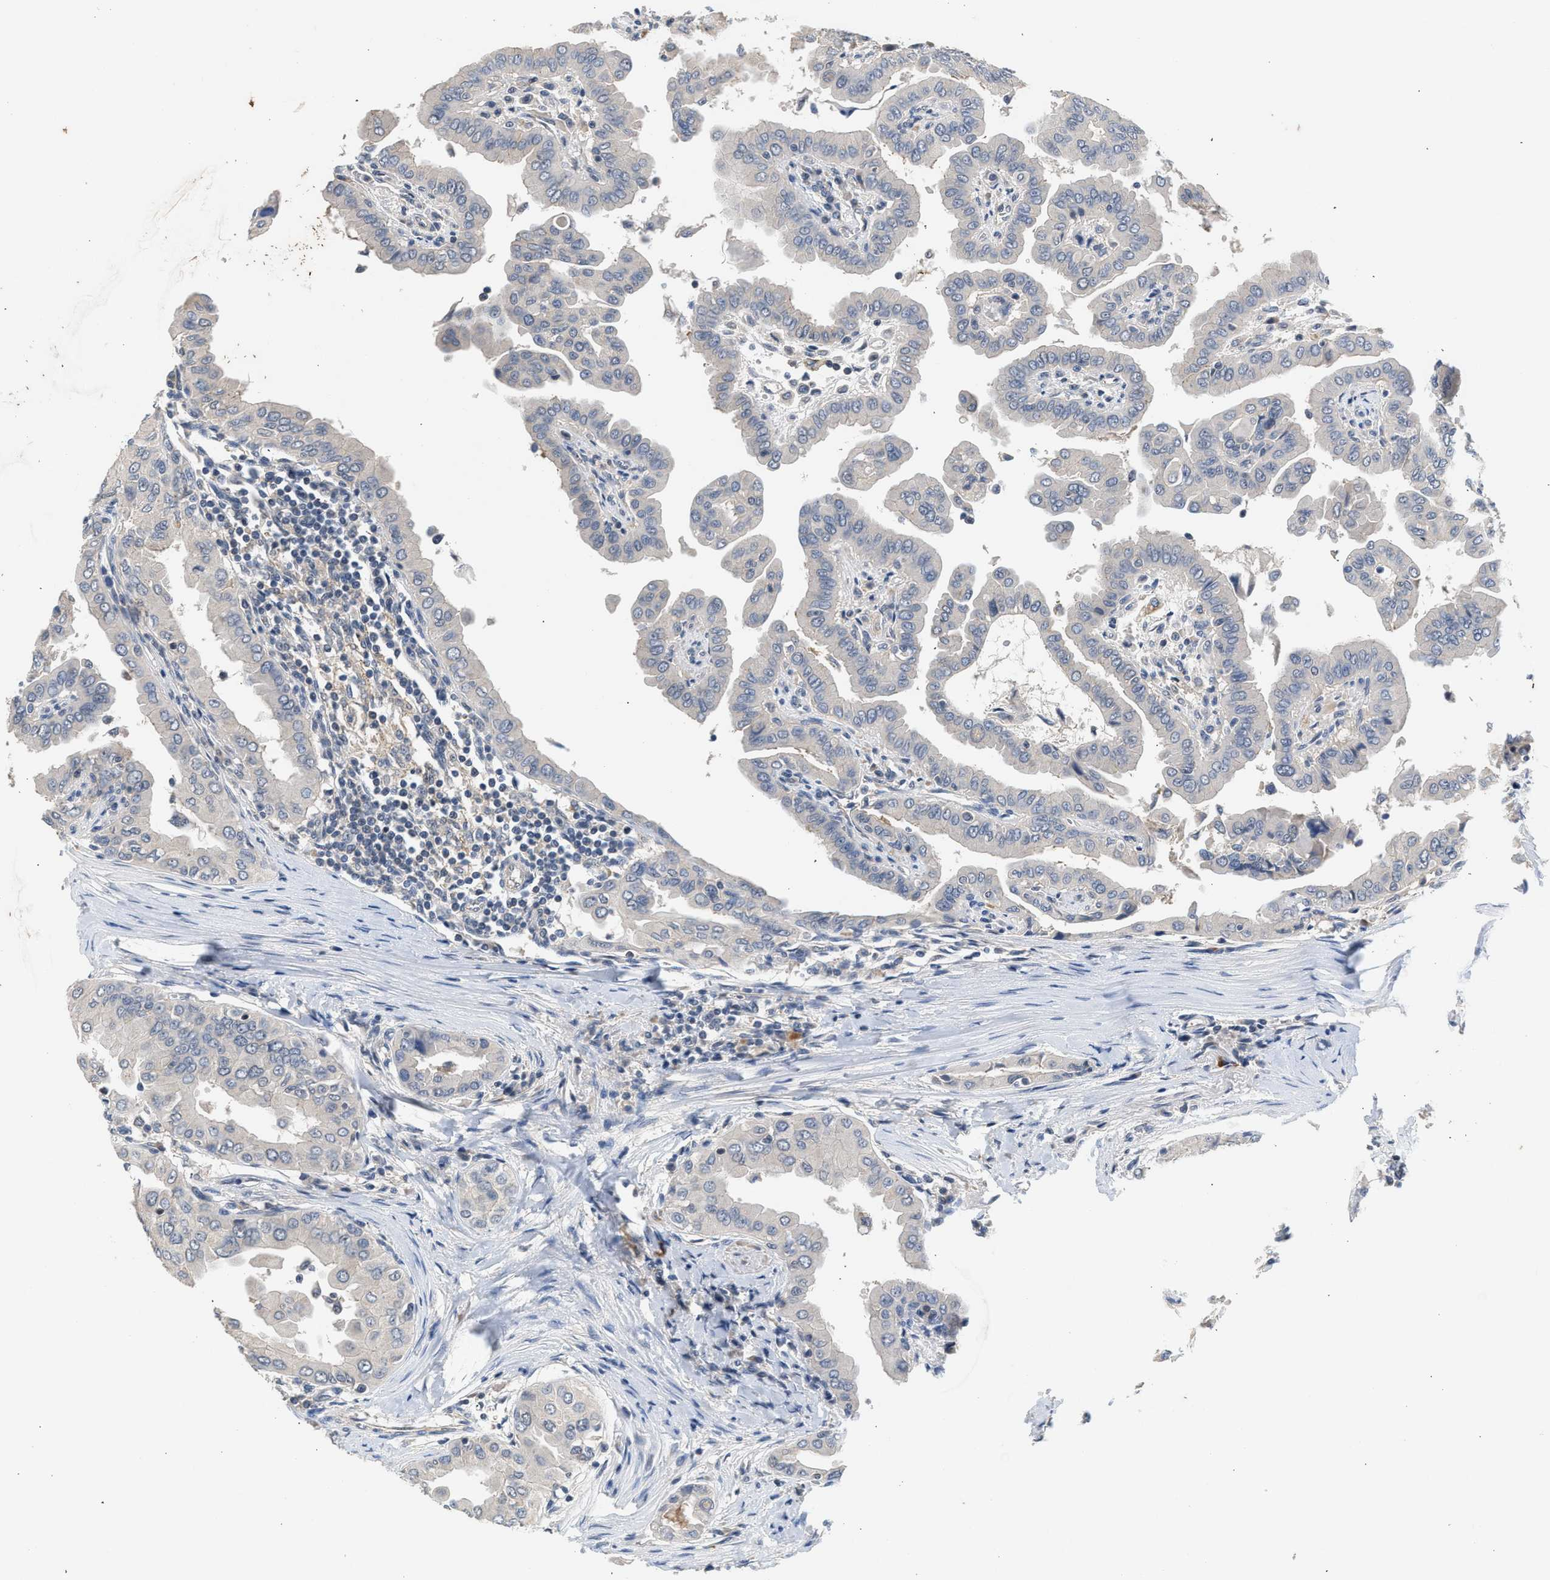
{"staining": {"intensity": "negative", "quantity": "none", "location": "none"}, "tissue": "thyroid cancer", "cell_type": "Tumor cells", "image_type": "cancer", "snomed": [{"axis": "morphology", "description": "Papillary adenocarcinoma, NOS"}, {"axis": "topography", "description": "Thyroid gland"}], "caption": "Immunohistochemical staining of human thyroid papillary adenocarcinoma demonstrates no significant staining in tumor cells.", "gene": "CSF3R", "patient": {"sex": "male", "age": 33}}